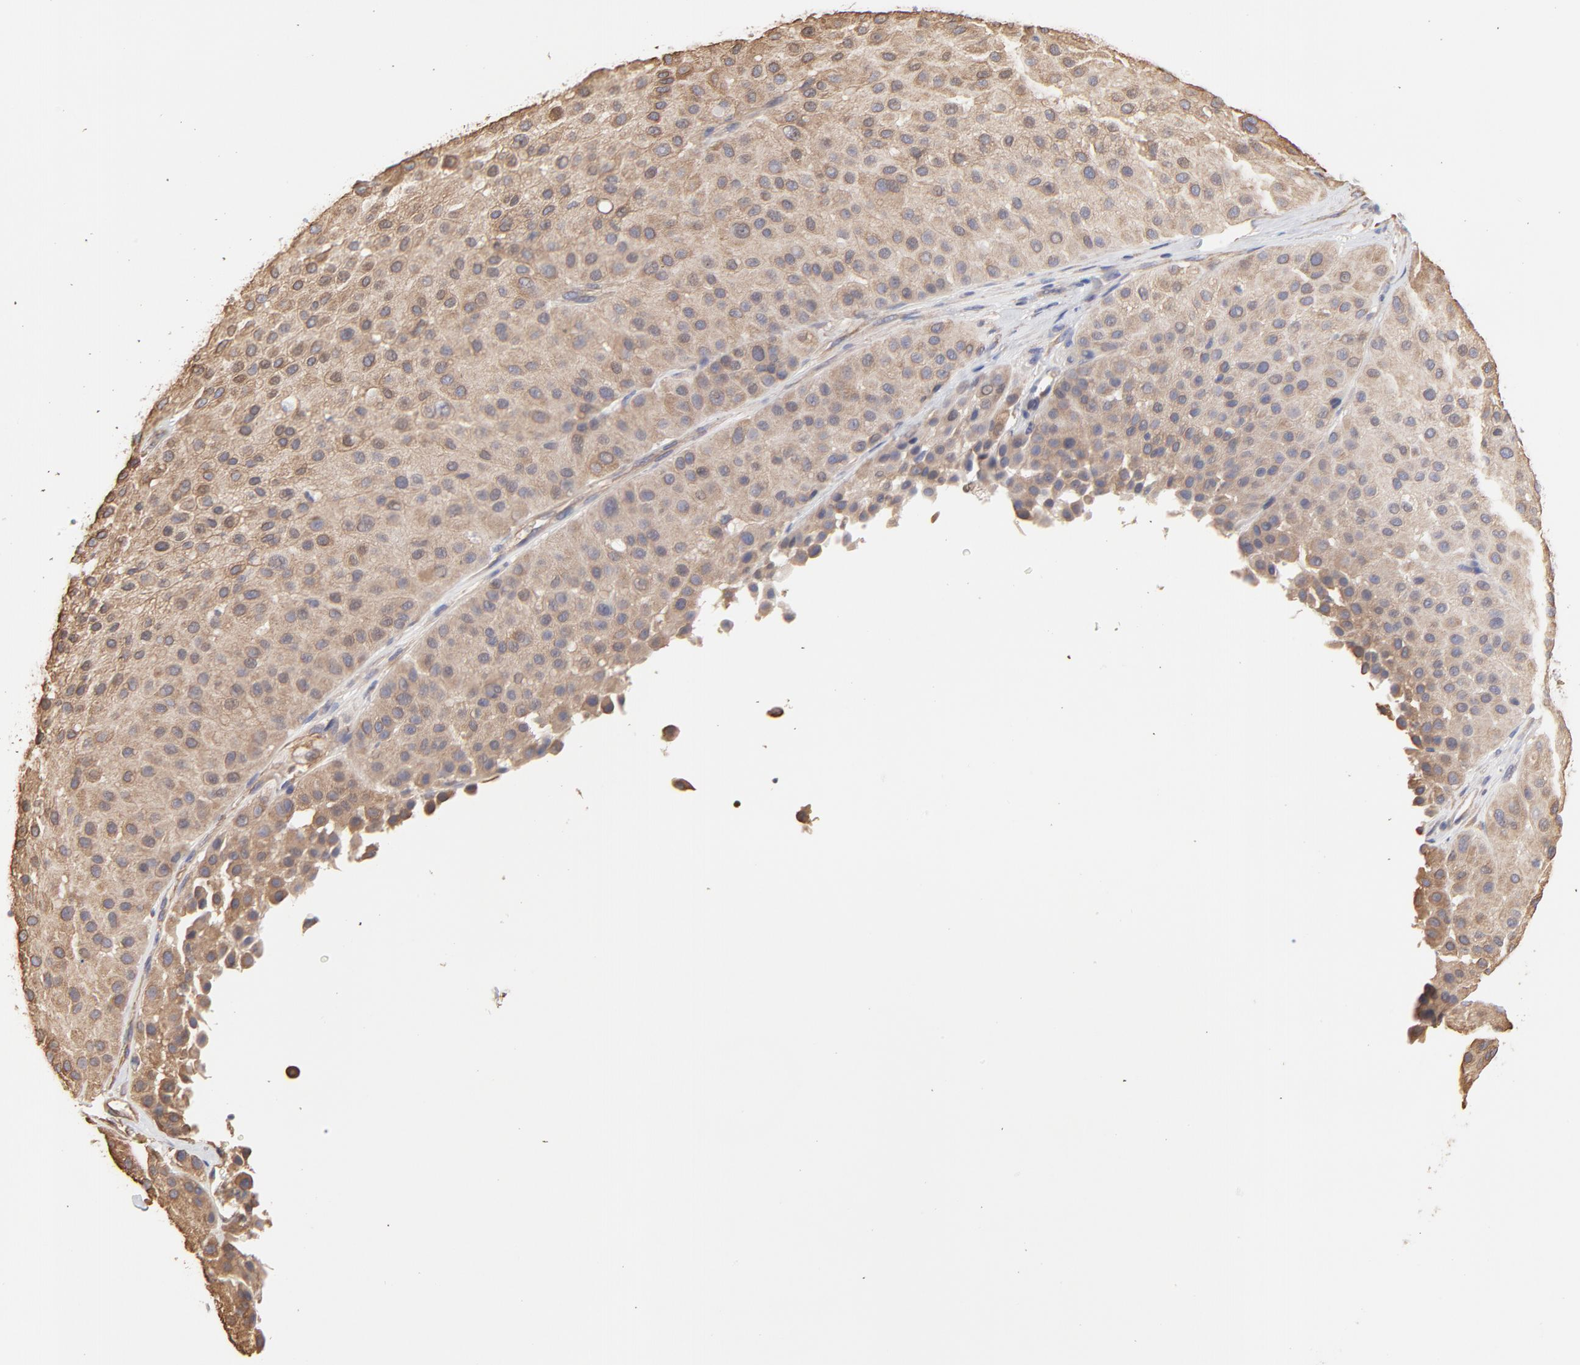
{"staining": {"intensity": "weak", "quantity": ">75%", "location": "cytoplasmic/membranous"}, "tissue": "melanoma", "cell_type": "Tumor cells", "image_type": "cancer", "snomed": [{"axis": "morphology", "description": "Normal tissue, NOS"}, {"axis": "morphology", "description": "Malignant melanoma, Metastatic site"}, {"axis": "topography", "description": "Skin"}], "caption": "Melanoma stained with a brown dye displays weak cytoplasmic/membranous positive positivity in approximately >75% of tumor cells.", "gene": "LRCH2", "patient": {"sex": "male", "age": 41}}